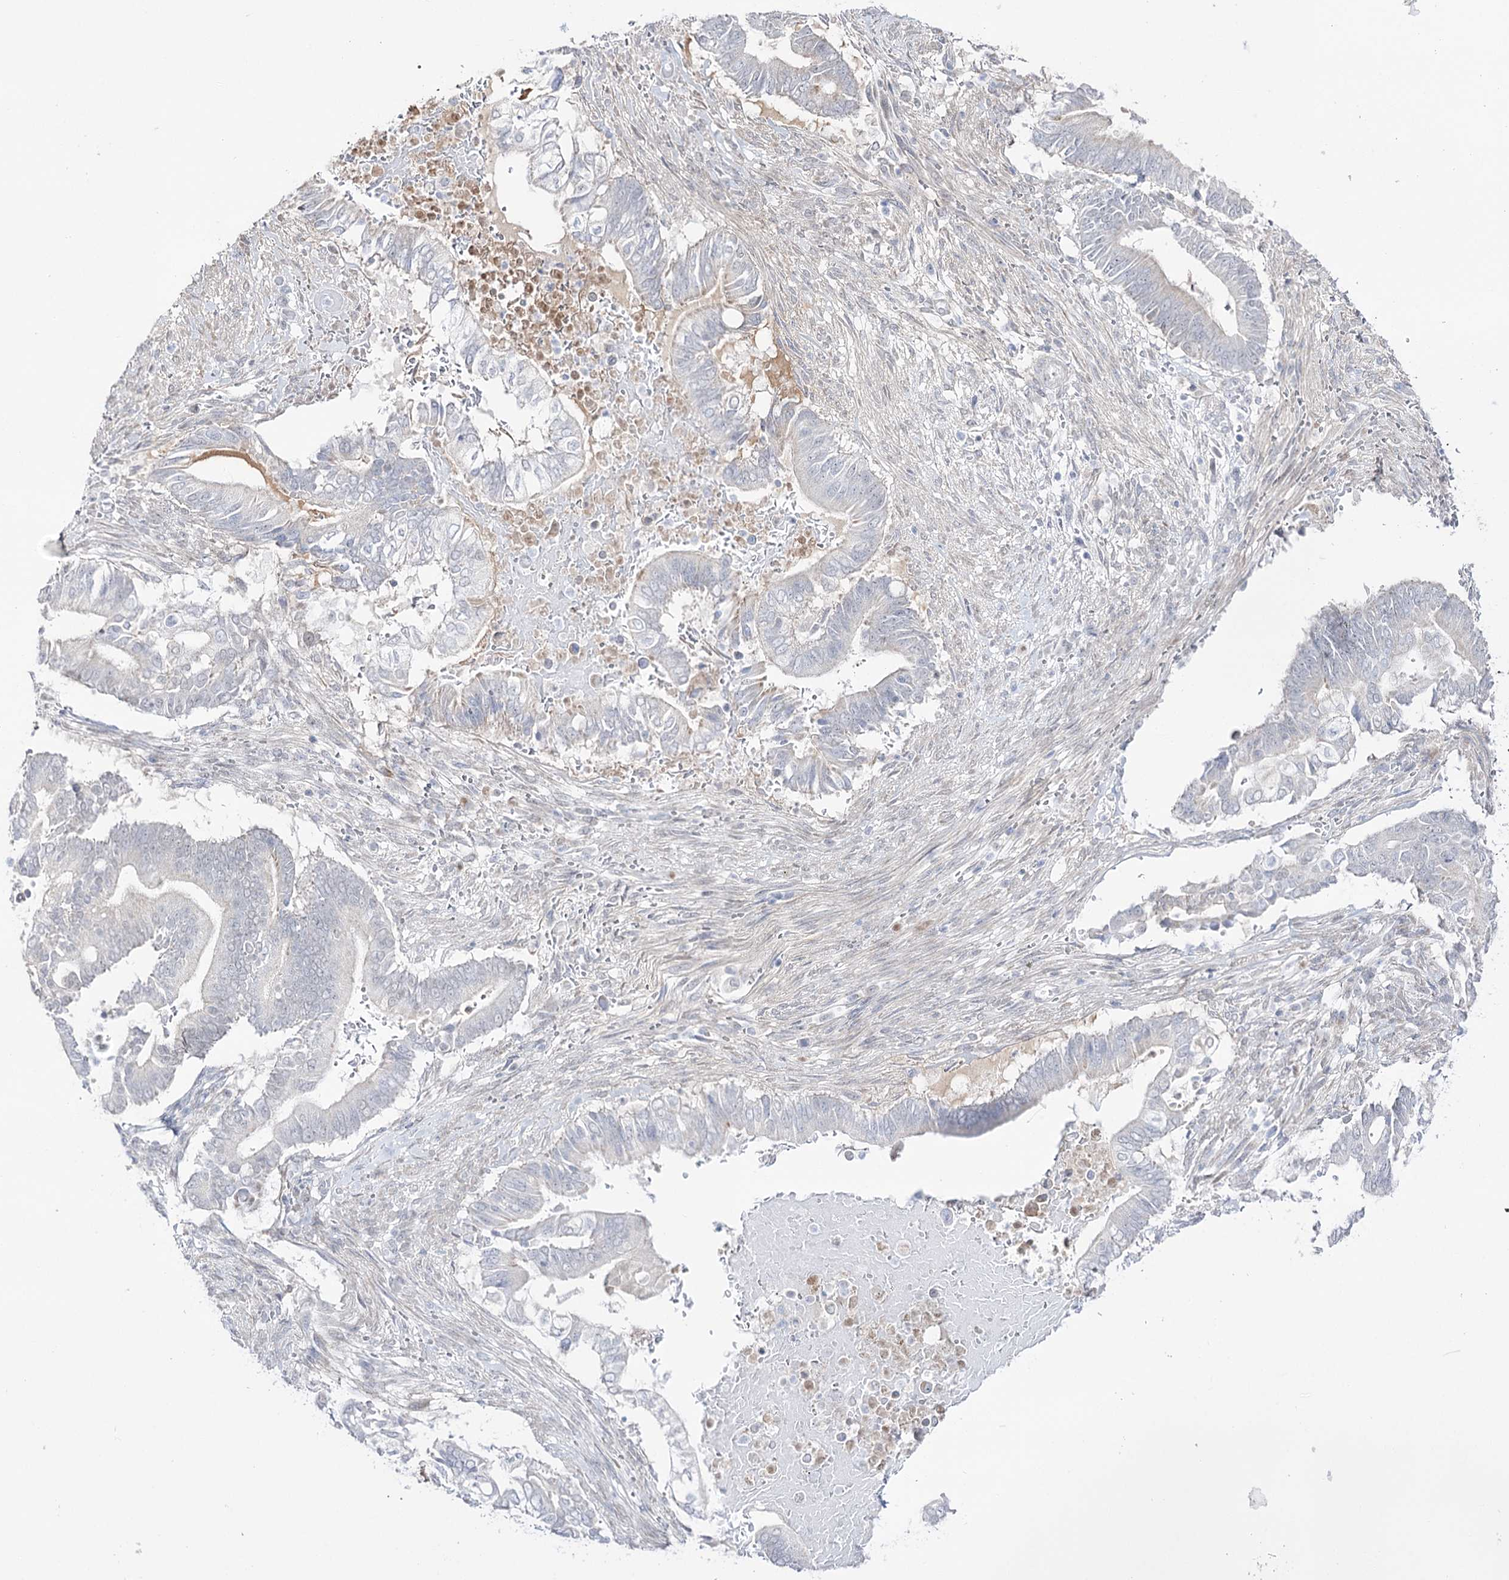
{"staining": {"intensity": "negative", "quantity": "none", "location": "none"}, "tissue": "pancreatic cancer", "cell_type": "Tumor cells", "image_type": "cancer", "snomed": [{"axis": "morphology", "description": "Adenocarcinoma, NOS"}, {"axis": "topography", "description": "Pancreas"}], "caption": "Immunohistochemistry (IHC) photomicrograph of human pancreatic cancer (adenocarcinoma) stained for a protein (brown), which displays no expression in tumor cells. The staining was performed using DAB to visualize the protein expression in brown, while the nuclei were stained in blue with hematoxylin (Magnification: 20x).", "gene": "RBM15B", "patient": {"sex": "male", "age": 68}}